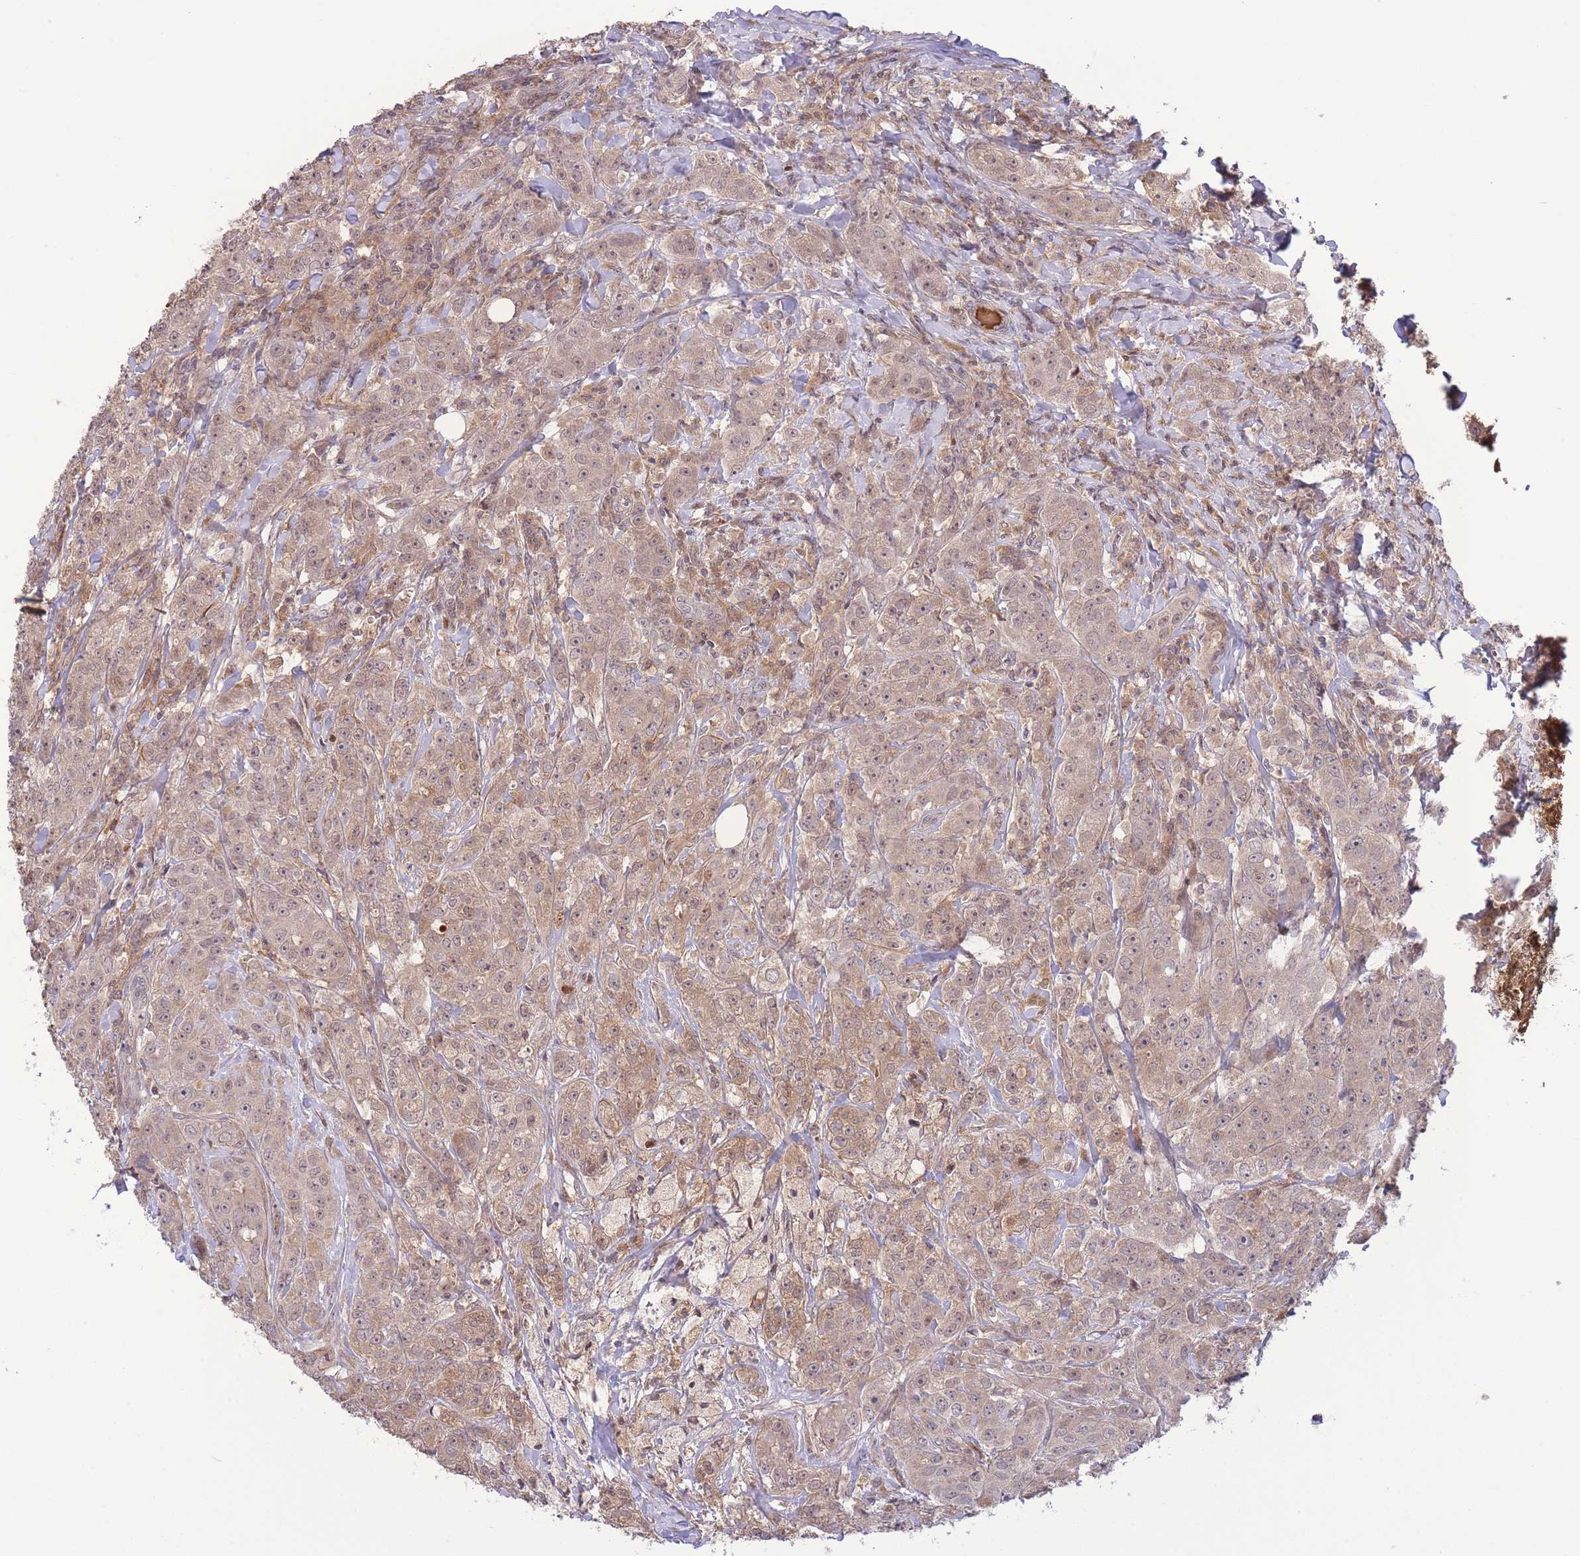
{"staining": {"intensity": "weak", "quantity": ">75%", "location": "cytoplasmic/membranous"}, "tissue": "breast cancer", "cell_type": "Tumor cells", "image_type": "cancer", "snomed": [{"axis": "morphology", "description": "Duct carcinoma"}, {"axis": "topography", "description": "Breast"}], "caption": "Immunohistochemical staining of breast infiltrating ductal carcinoma exhibits low levels of weak cytoplasmic/membranous staining in about >75% of tumor cells.", "gene": "ZNF304", "patient": {"sex": "female", "age": 43}}